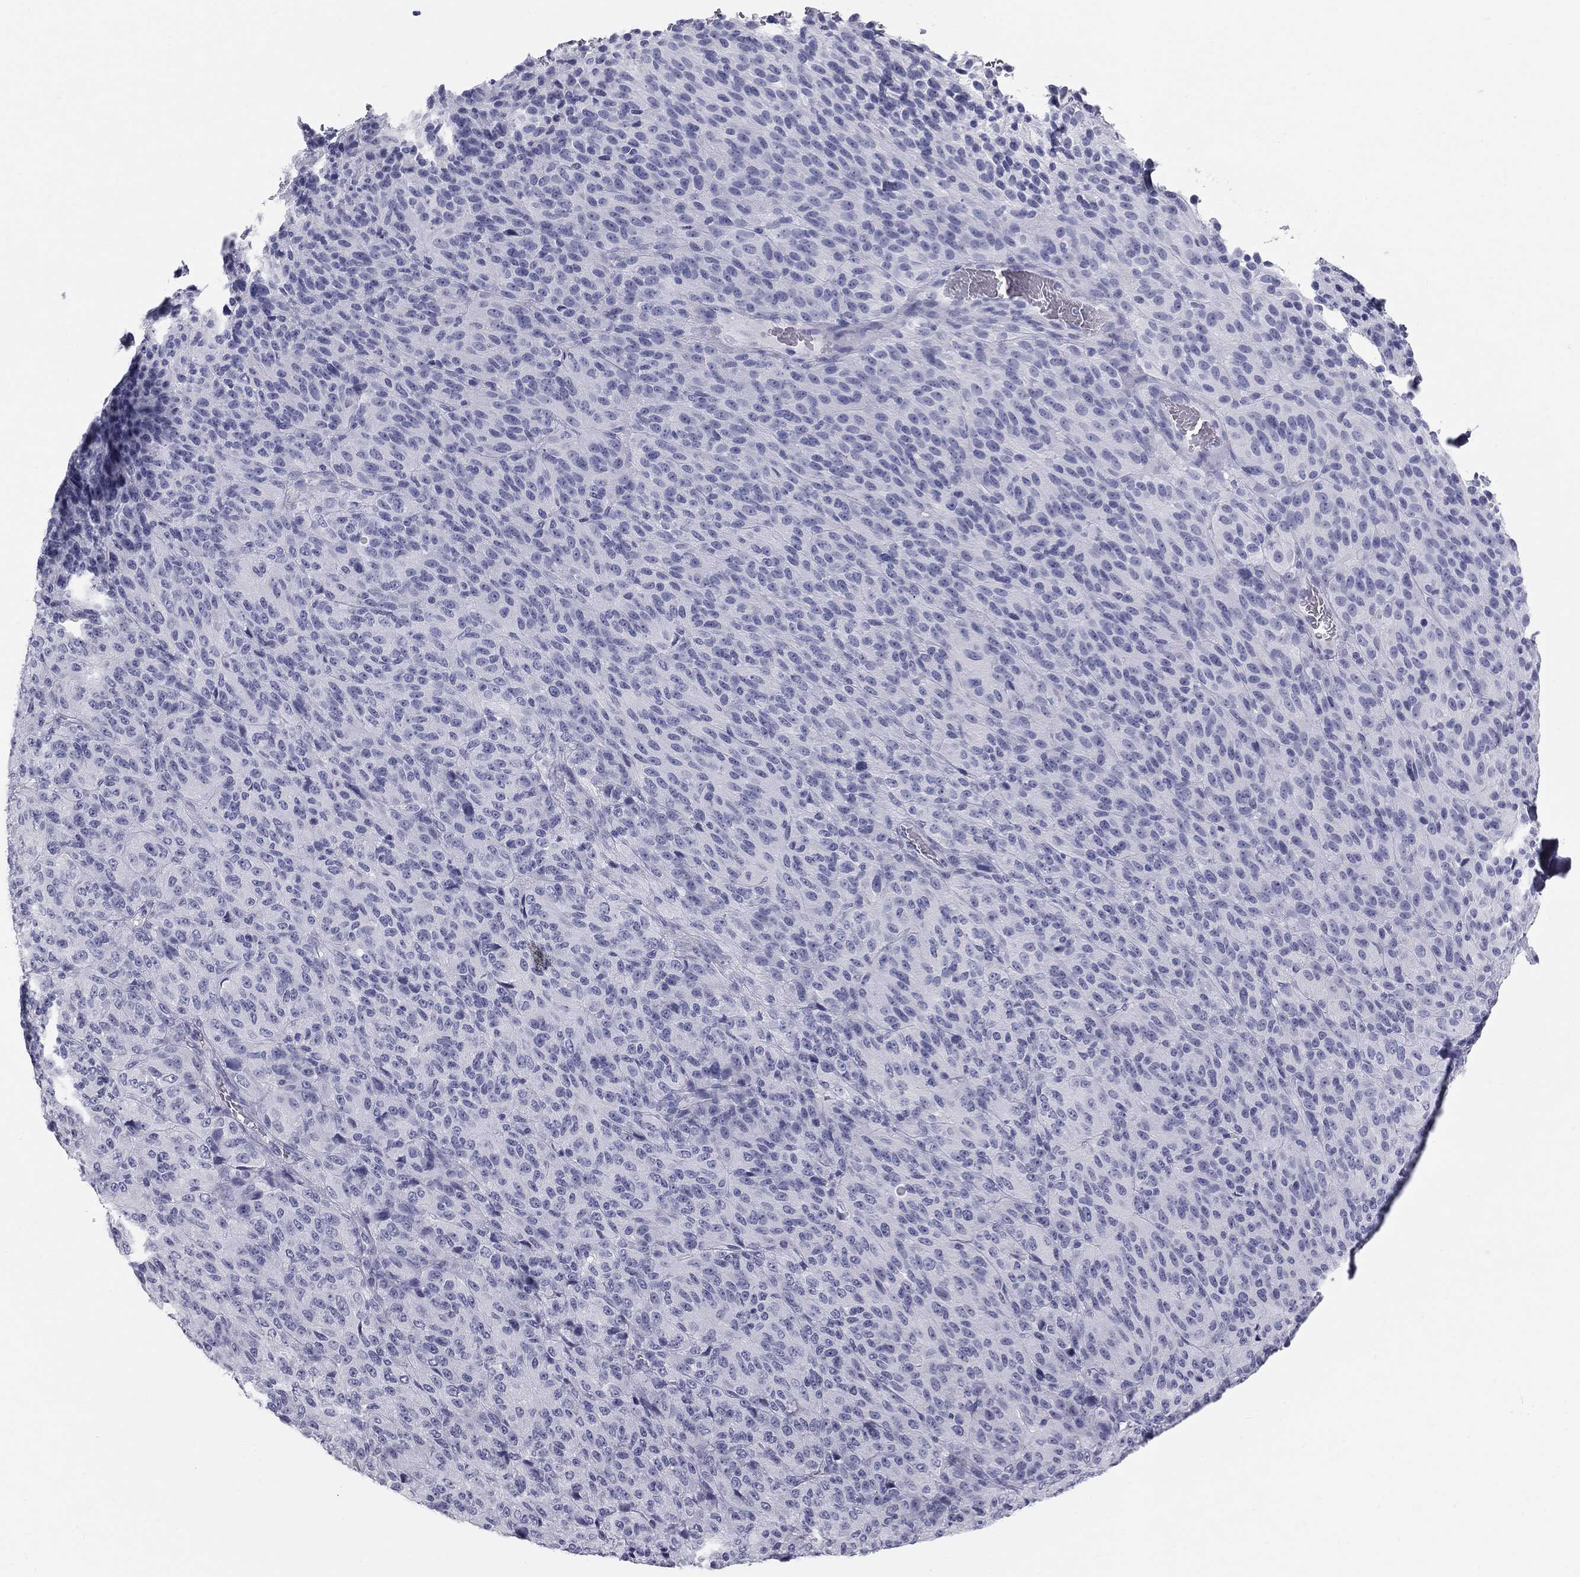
{"staining": {"intensity": "negative", "quantity": "none", "location": "none"}, "tissue": "melanoma", "cell_type": "Tumor cells", "image_type": "cancer", "snomed": [{"axis": "morphology", "description": "Malignant melanoma, Metastatic site"}, {"axis": "topography", "description": "Brain"}], "caption": "An image of melanoma stained for a protein shows no brown staining in tumor cells. The staining was performed using DAB (3,3'-diaminobenzidine) to visualize the protein expression in brown, while the nuclei were stained in blue with hematoxylin (Magnification: 20x).", "gene": "SULT2B1", "patient": {"sex": "female", "age": 56}}